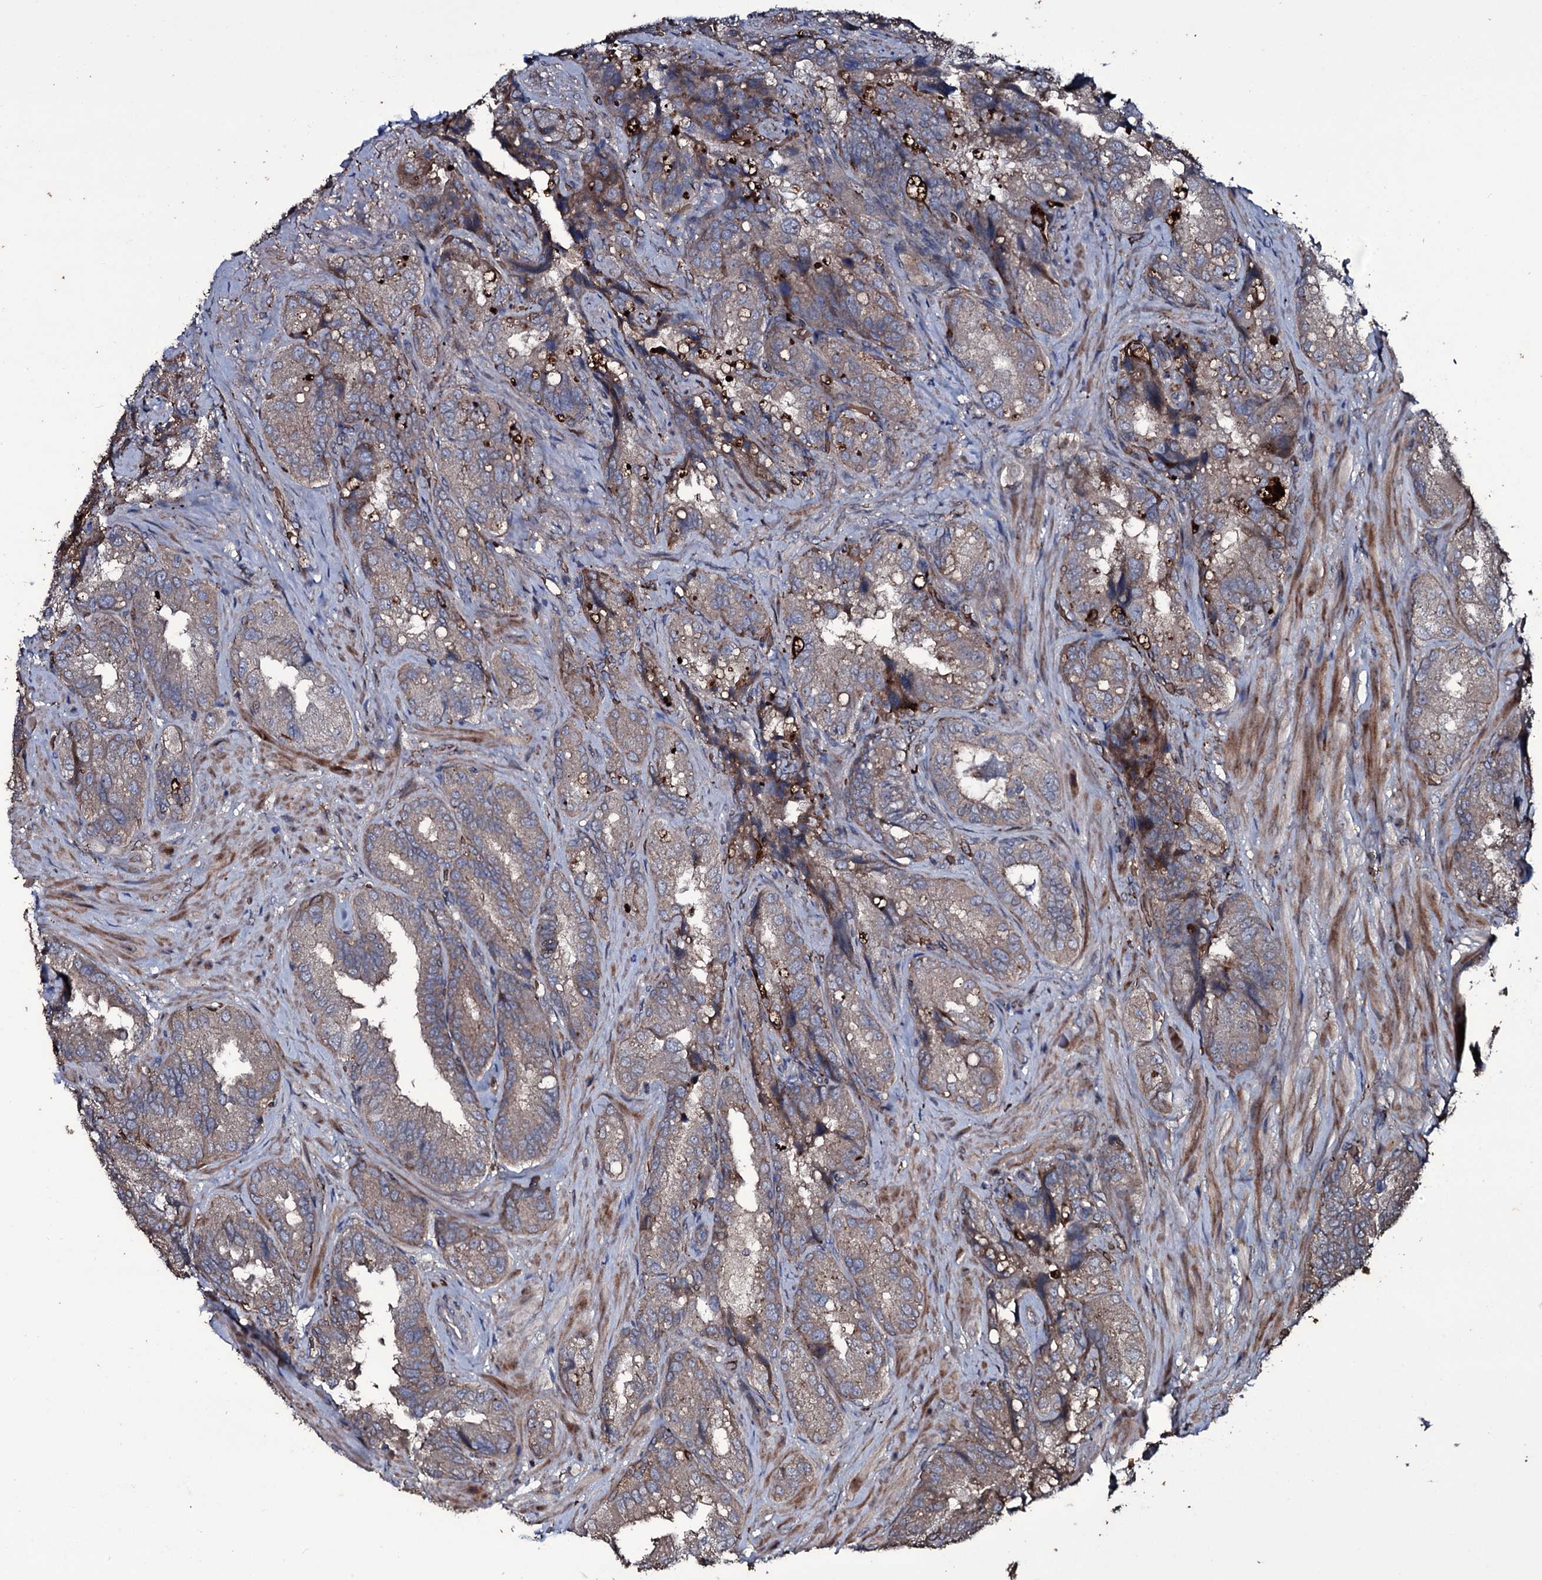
{"staining": {"intensity": "moderate", "quantity": "25%-75%", "location": "cytoplasmic/membranous"}, "tissue": "seminal vesicle", "cell_type": "Glandular cells", "image_type": "normal", "snomed": [{"axis": "morphology", "description": "Normal tissue, NOS"}, {"axis": "topography", "description": "Prostate and seminal vesicle, NOS"}, {"axis": "topography", "description": "Prostate"}, {"axis": "topography", "description": "Seminal veicle"}], "caption": "A micrograph of human seminal vesicle stained for a protein exhibits moderate cytoplasmic/membranous brown staining in glandular cells.", "gene": "ZSWIM8", "patient": {"sex": "male", "age": 67}}